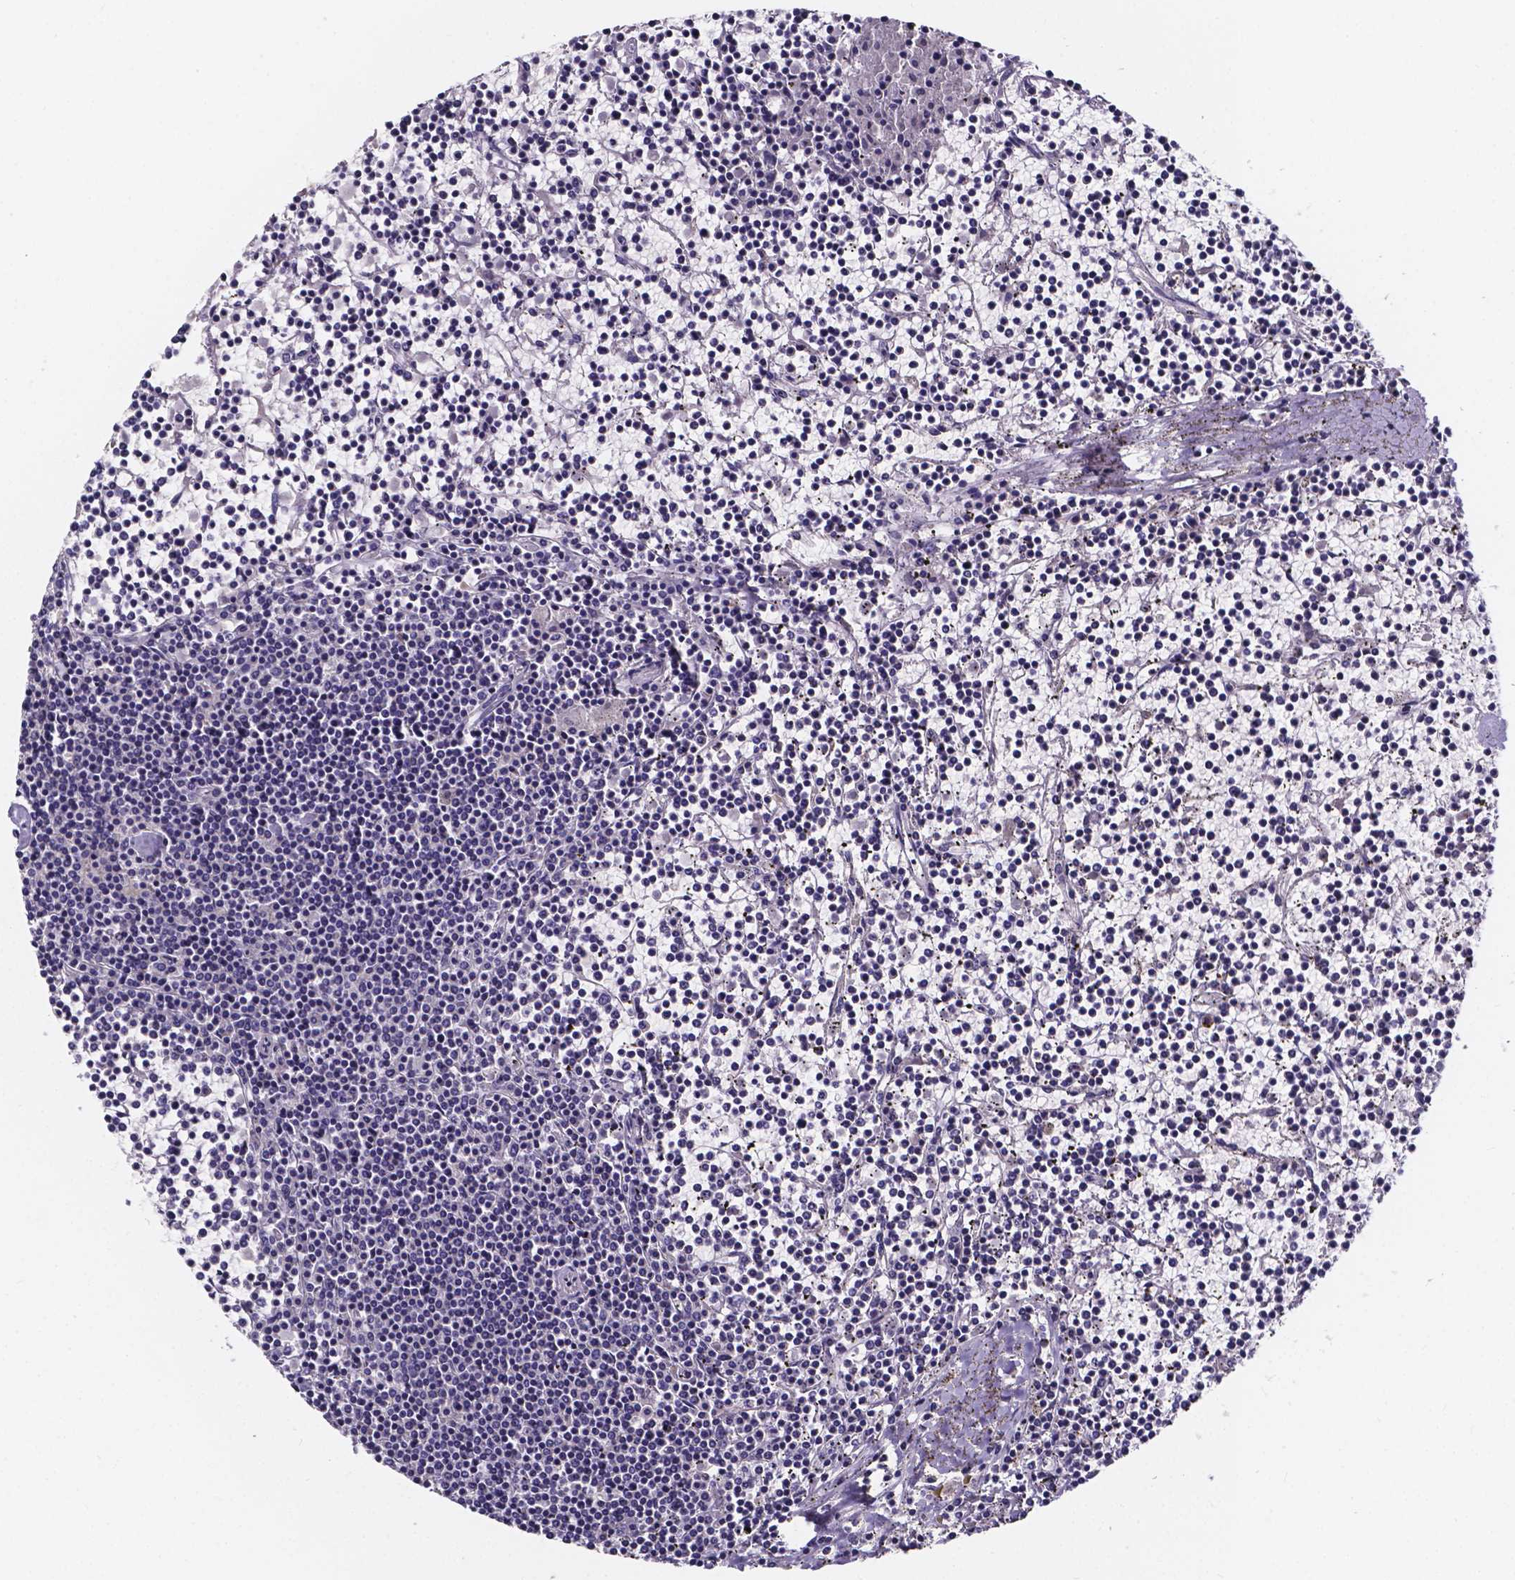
{"staining": {"intensity": "negative", "quantity": "none", "location": "none"}, "tissue": "lymphoma", "cell_type": "Tumor cells", "image_type": "cancer", "snomed": [{"axis": "morphology", "description": "Malignant lymphoma, non-Hodgkin's type, Low grade"}, {"axis": "topography", "description": "Spleen"}], "caption": "An image of human lymphoma is negative for staining in tumor cells.", "gene": "SPOCD1", "patient": {"sex": "female", "age": 19}}